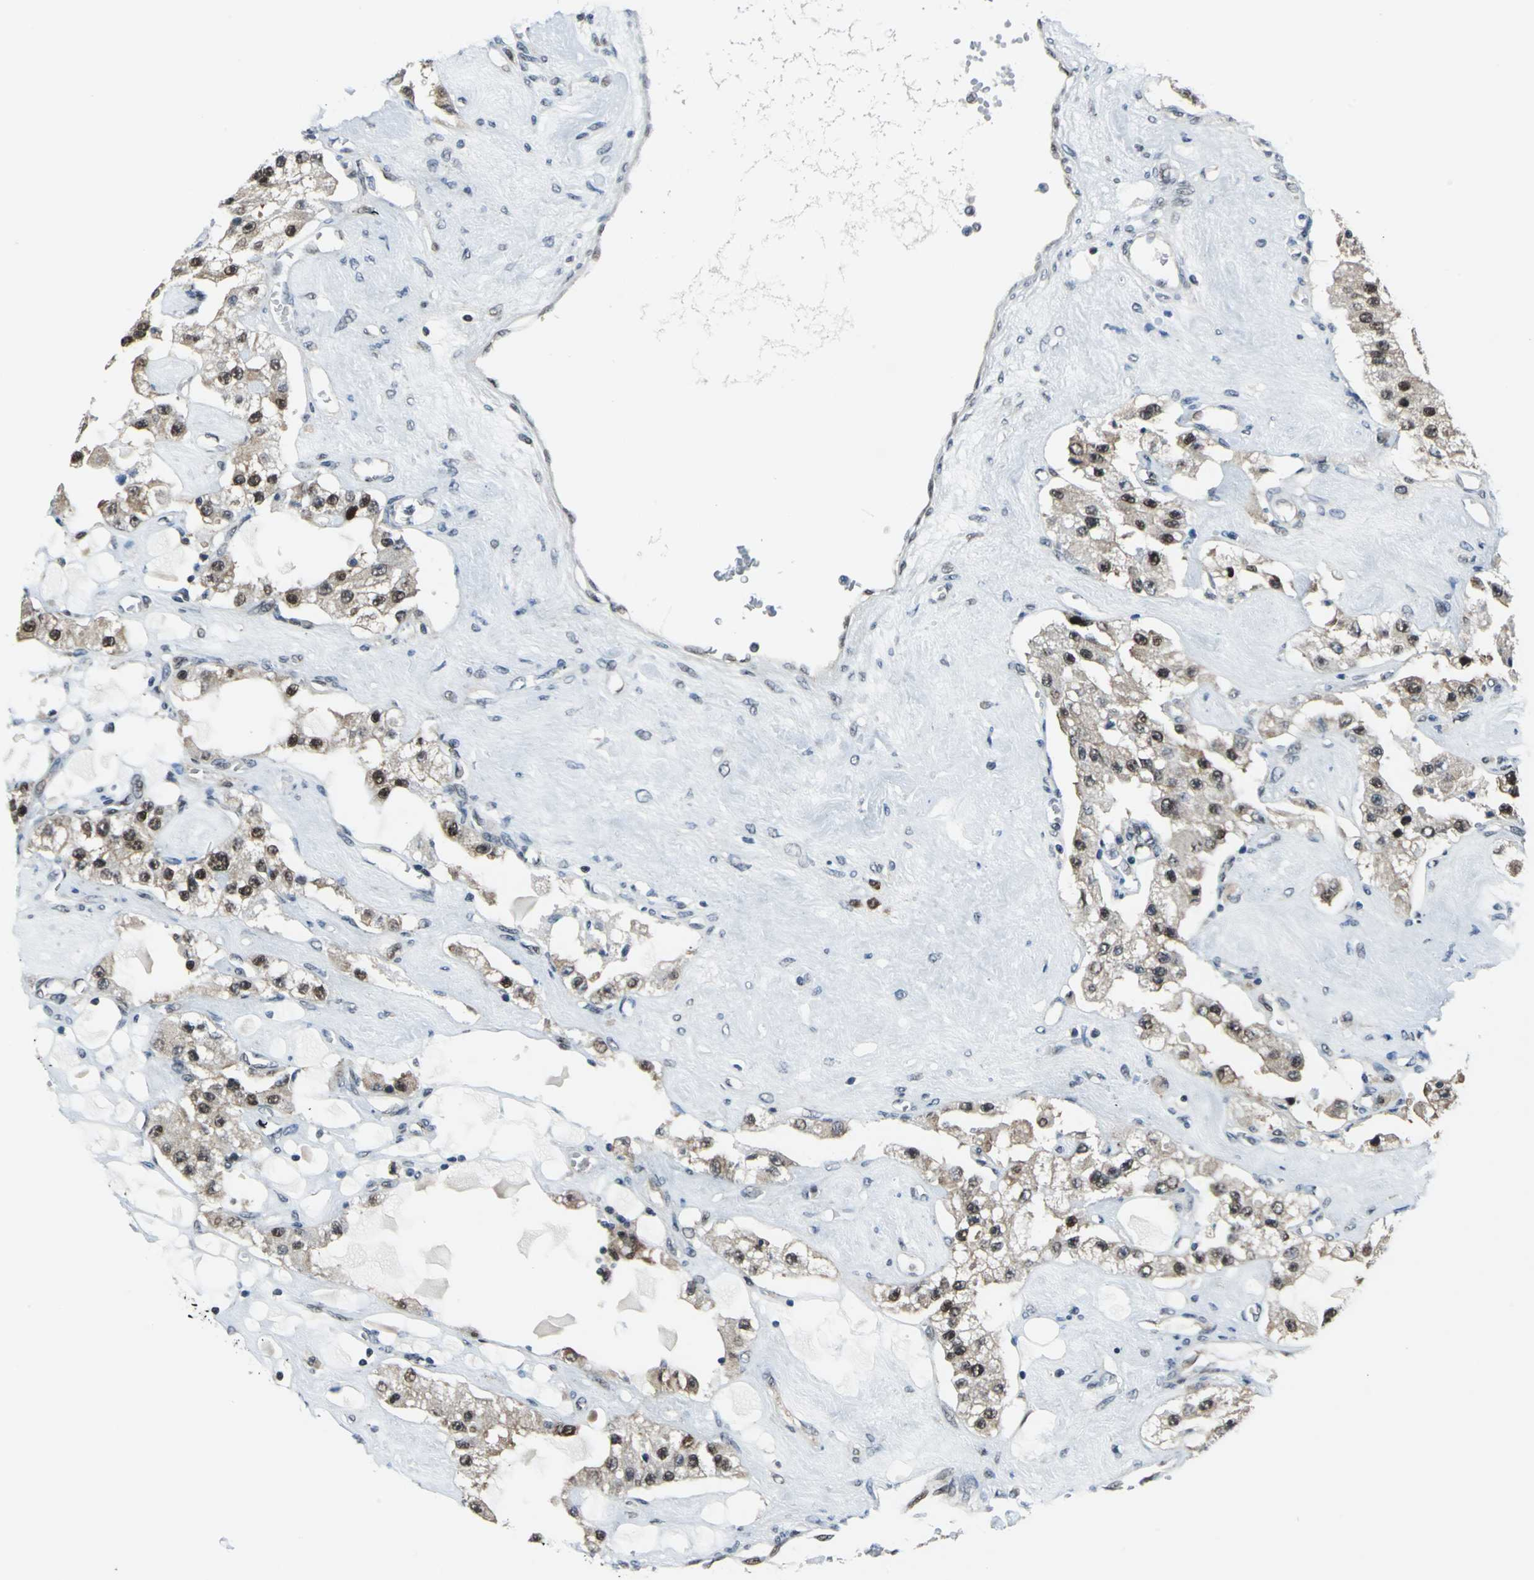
{"staining": {"intensity": "weak", "quantity": ">75%", "location": "cytoplasmic/membranous,nuclear"}, "tissue": "carcinoid", "cell_type": "Tumor cells", "image_type": "cancer", "snomed": [{"axis": "morphology", "description": "Carcinoid, malignant, NOS"}, {"axis": "topography", "description": "Pancreas"}], "caption": "Immunohistochemical staining of carcinoid (malignant) demonstrates low levels of weak cytoplasmic/membranous and nuclear staining in about >75% of tumor cells.", "gene": "POLR3K", "patient": {"sex": "male", "age": 41}}